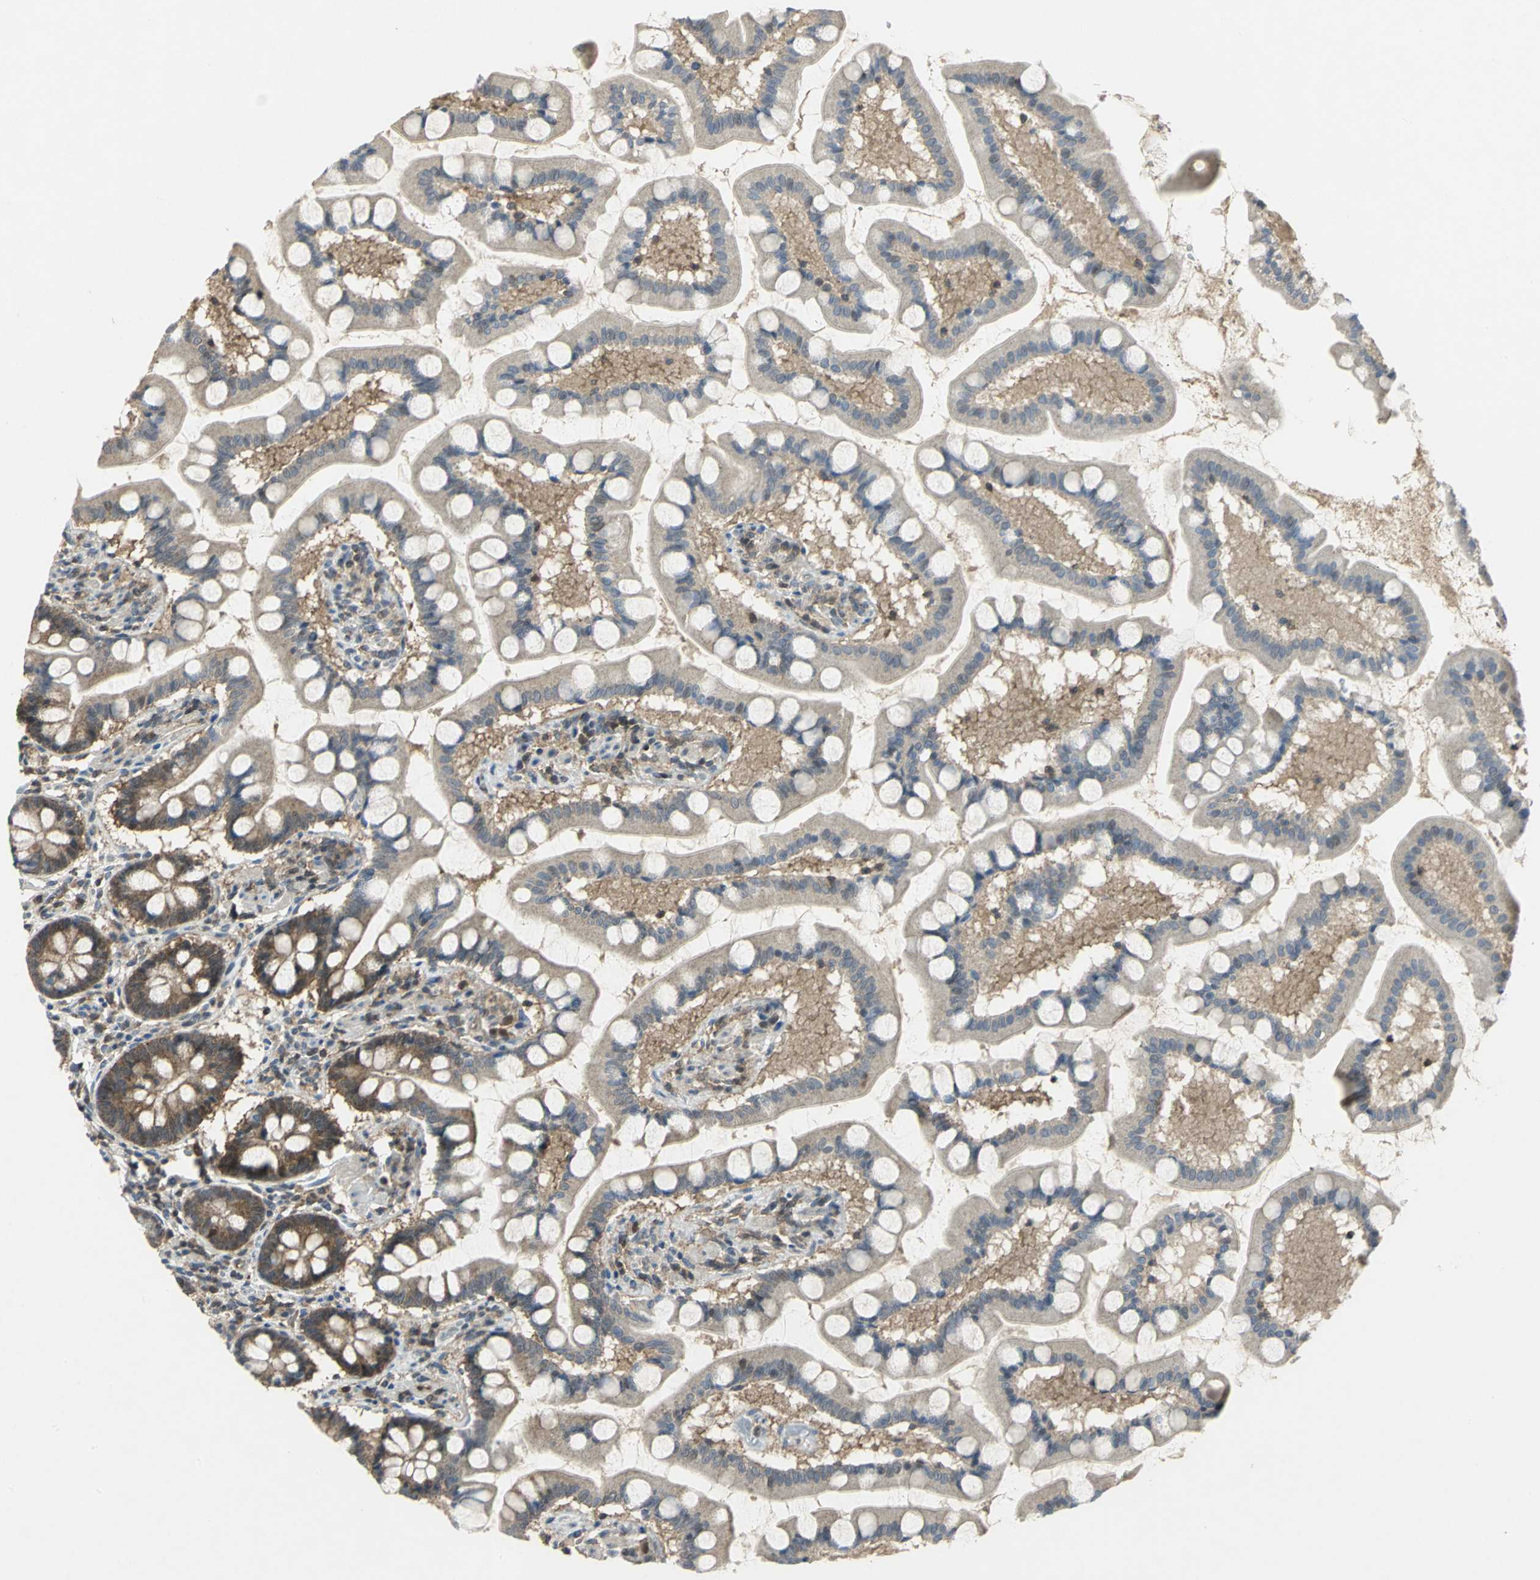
{"staining": {"intensity": "moderate", "quantity": ">75%", "location": "cytoplasmic/membranous"}, "tissue": "small intestine", "cell_type": "Glandular cells", "image_type": "normal", "snomed": [{"axis": "morphology", "description": "Normal tissue, NOS"}, {"axis": "topography", "description": "Small intestine"}], "caption": "The histopathology image exhibits staining of normal small intestine, revealing moderate cytoplasmic/membranous protein positivity (brown color) within glandular cells. (IHC, brightfield microscopy, high magnification).", "gene": "PPIA", "patient": {"sex": "male", "age": 41}}